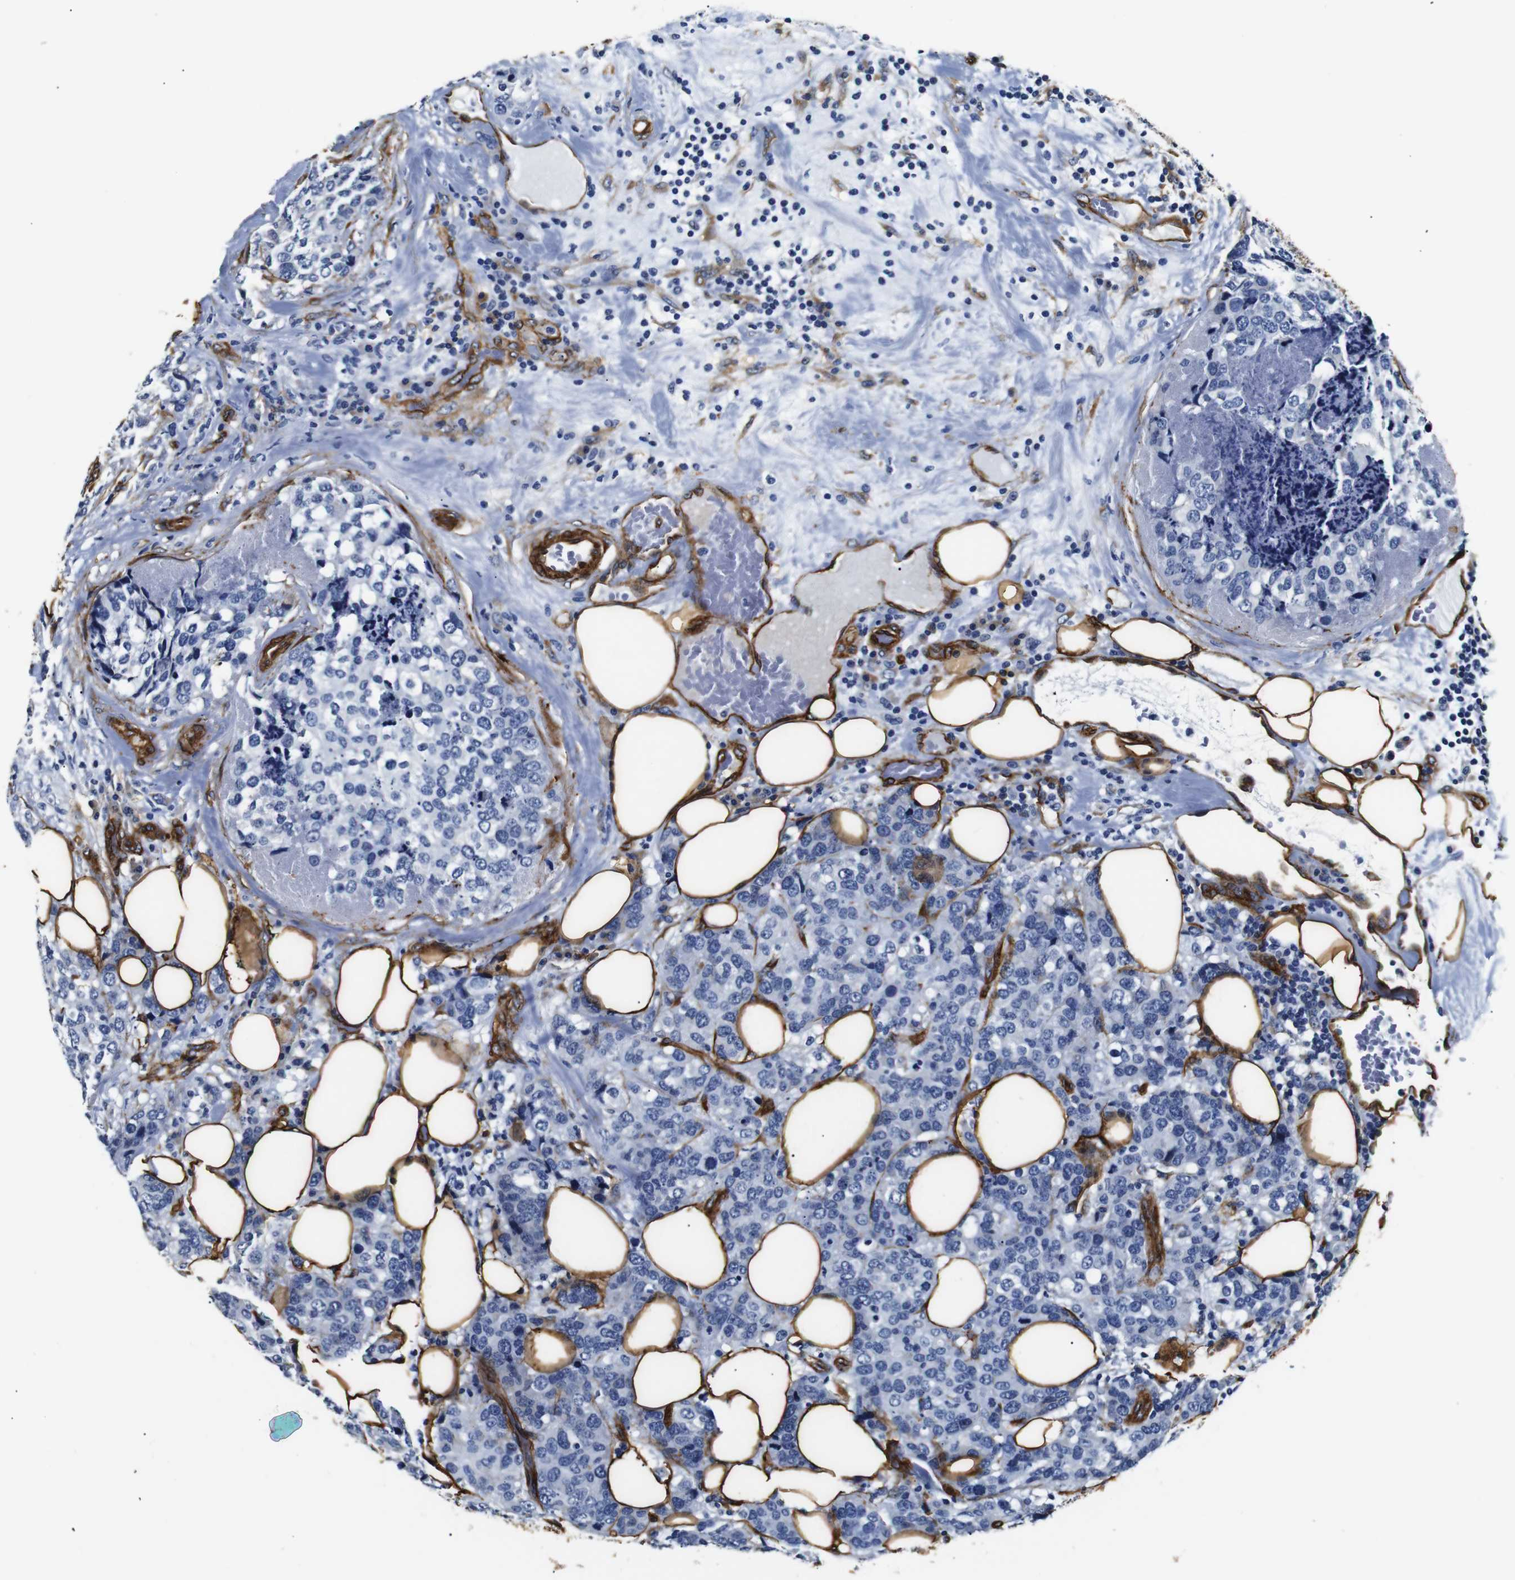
{"staining": {"intensity": "negative", "quantity": "none", "location": "none"}, "tissue": "breast cancer", "cell_type": "Tumor cells", "image_type": "cancer", "snomed": [{"axis": "morphology", "description": "Lobular carcinoma"}, {"axis": "topography", "description": "Breast"}], "caption": "High magnification brightfield microscopy of breast cancer (lobular carcinoma) stained with DAB (brown) and counterstained with hematoxylin (blue): tumor cells show no significant expression.", "gene": "CAV2", "patient": {"sex": "female", "age": 59}}